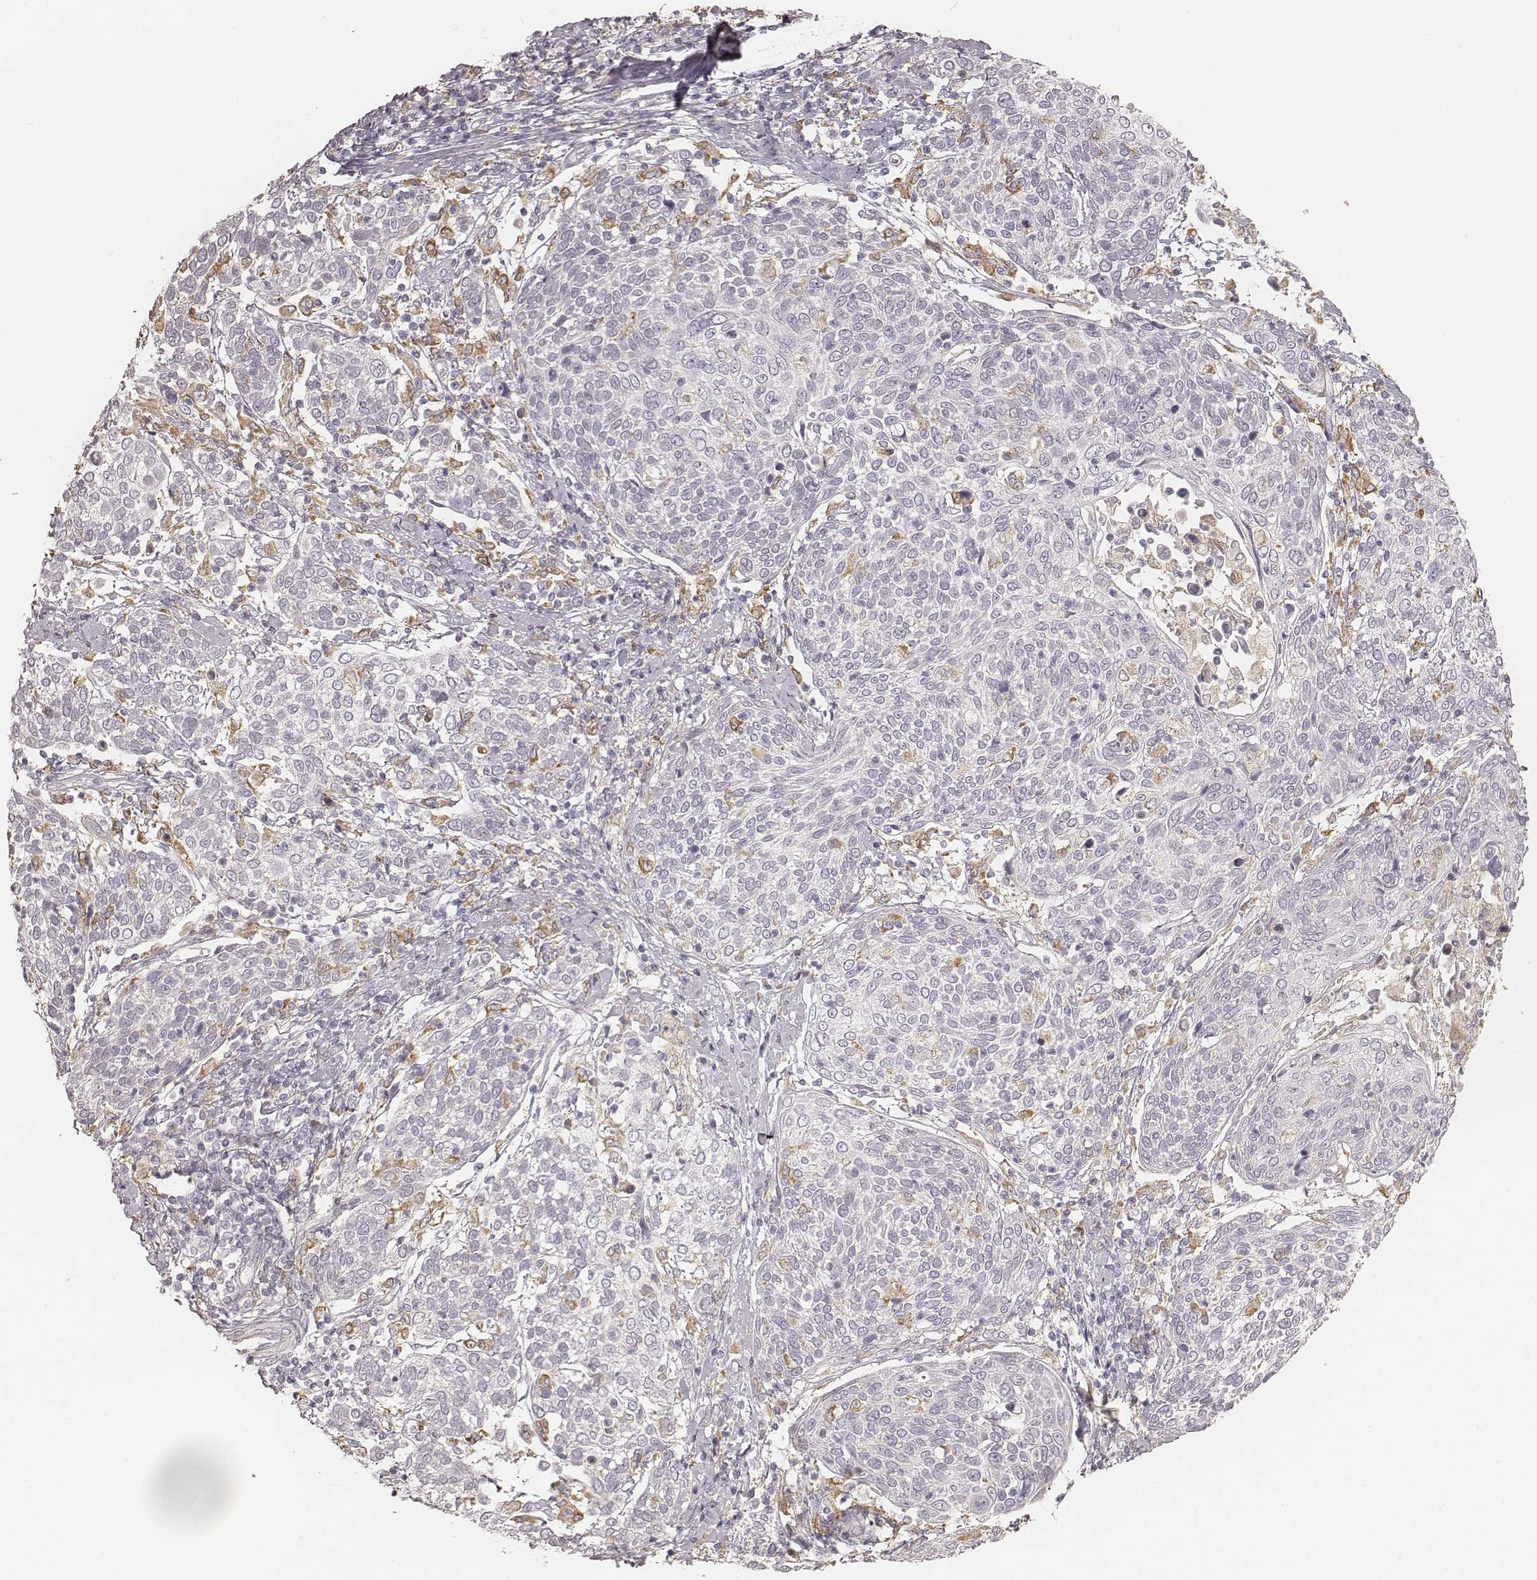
{"staining": {"intensity": "negative", "quantity": "none", "location": "none"}, "tissue": "cervical cancer", "cell_type": "Tumor cells", "image_type": "cancer", "snomed": [{"axis": "morphology", "description": "Squamous cell carcinoma, NOS"}, {"axis": "topography", "description": "Cervix"}], "caption": "Immunohistochemistry (IHC) image of neoplastic tissue: squamous cell carcinoma (cervical) stained with DAB (3,3'-diaminobenzidine) demonstrates no significant protein staining in tumor cells.", "gene": "FMNL2", "patient": {"sex": "female", "age": 61}}